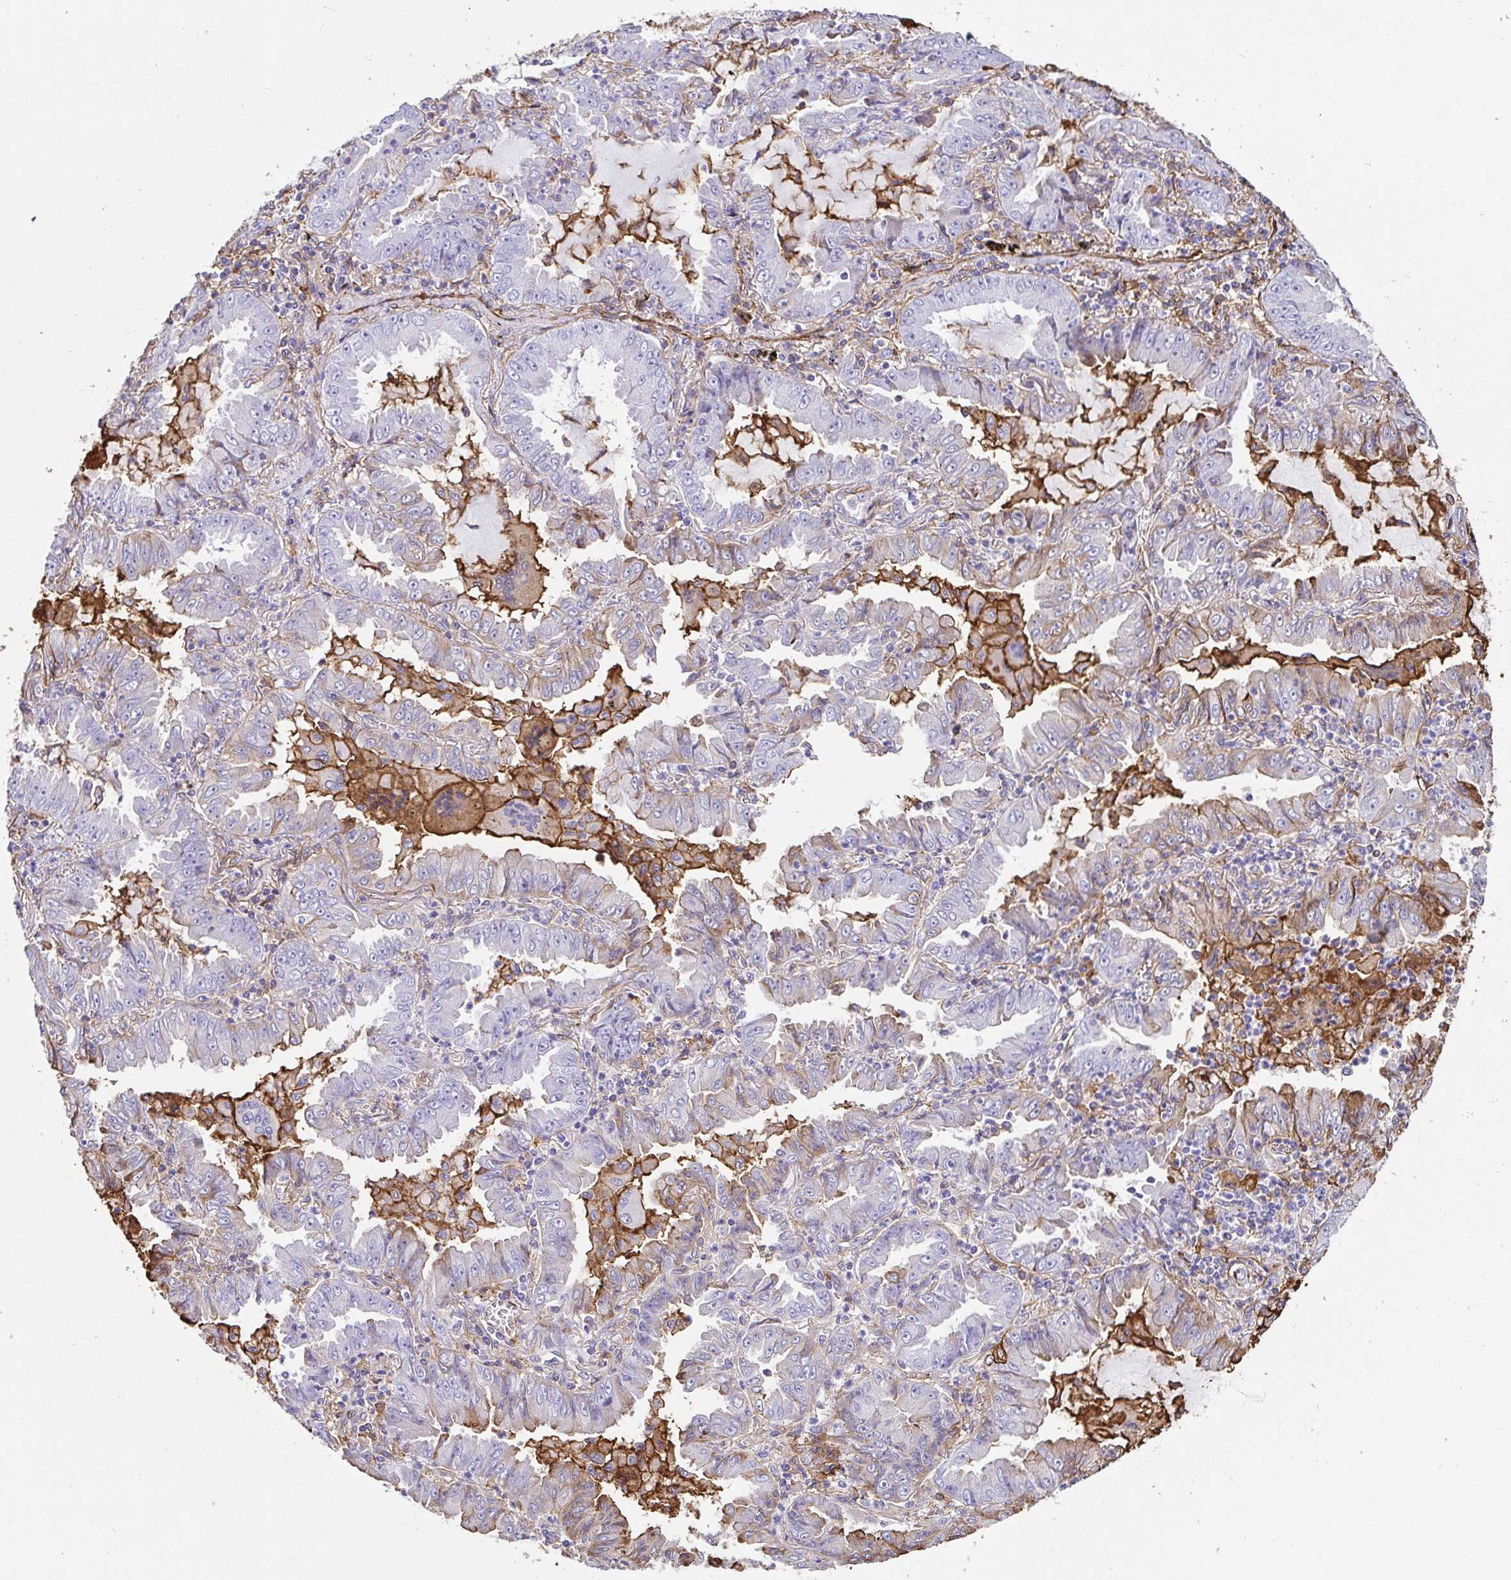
{"staining": {"intensity": "weak", "quantity": "<25%", "location": "cytoplasmic/membranous"}, "tissue": "lung cancer", "cell_type": "Tumor cells", "image_type": "cancer", "snomed": [{"axis": "morphology", "description": "Adenocarcinoma, NOS"}, {"axis": "topography", "description": "Lung"}], "caption": "This is an immunohistochemistry micrograph of human lung adenocarcinoma. There is no expression in tumor cells.", "gene": "ANXA2", "patient": {"sex": "female", "age": 52}}